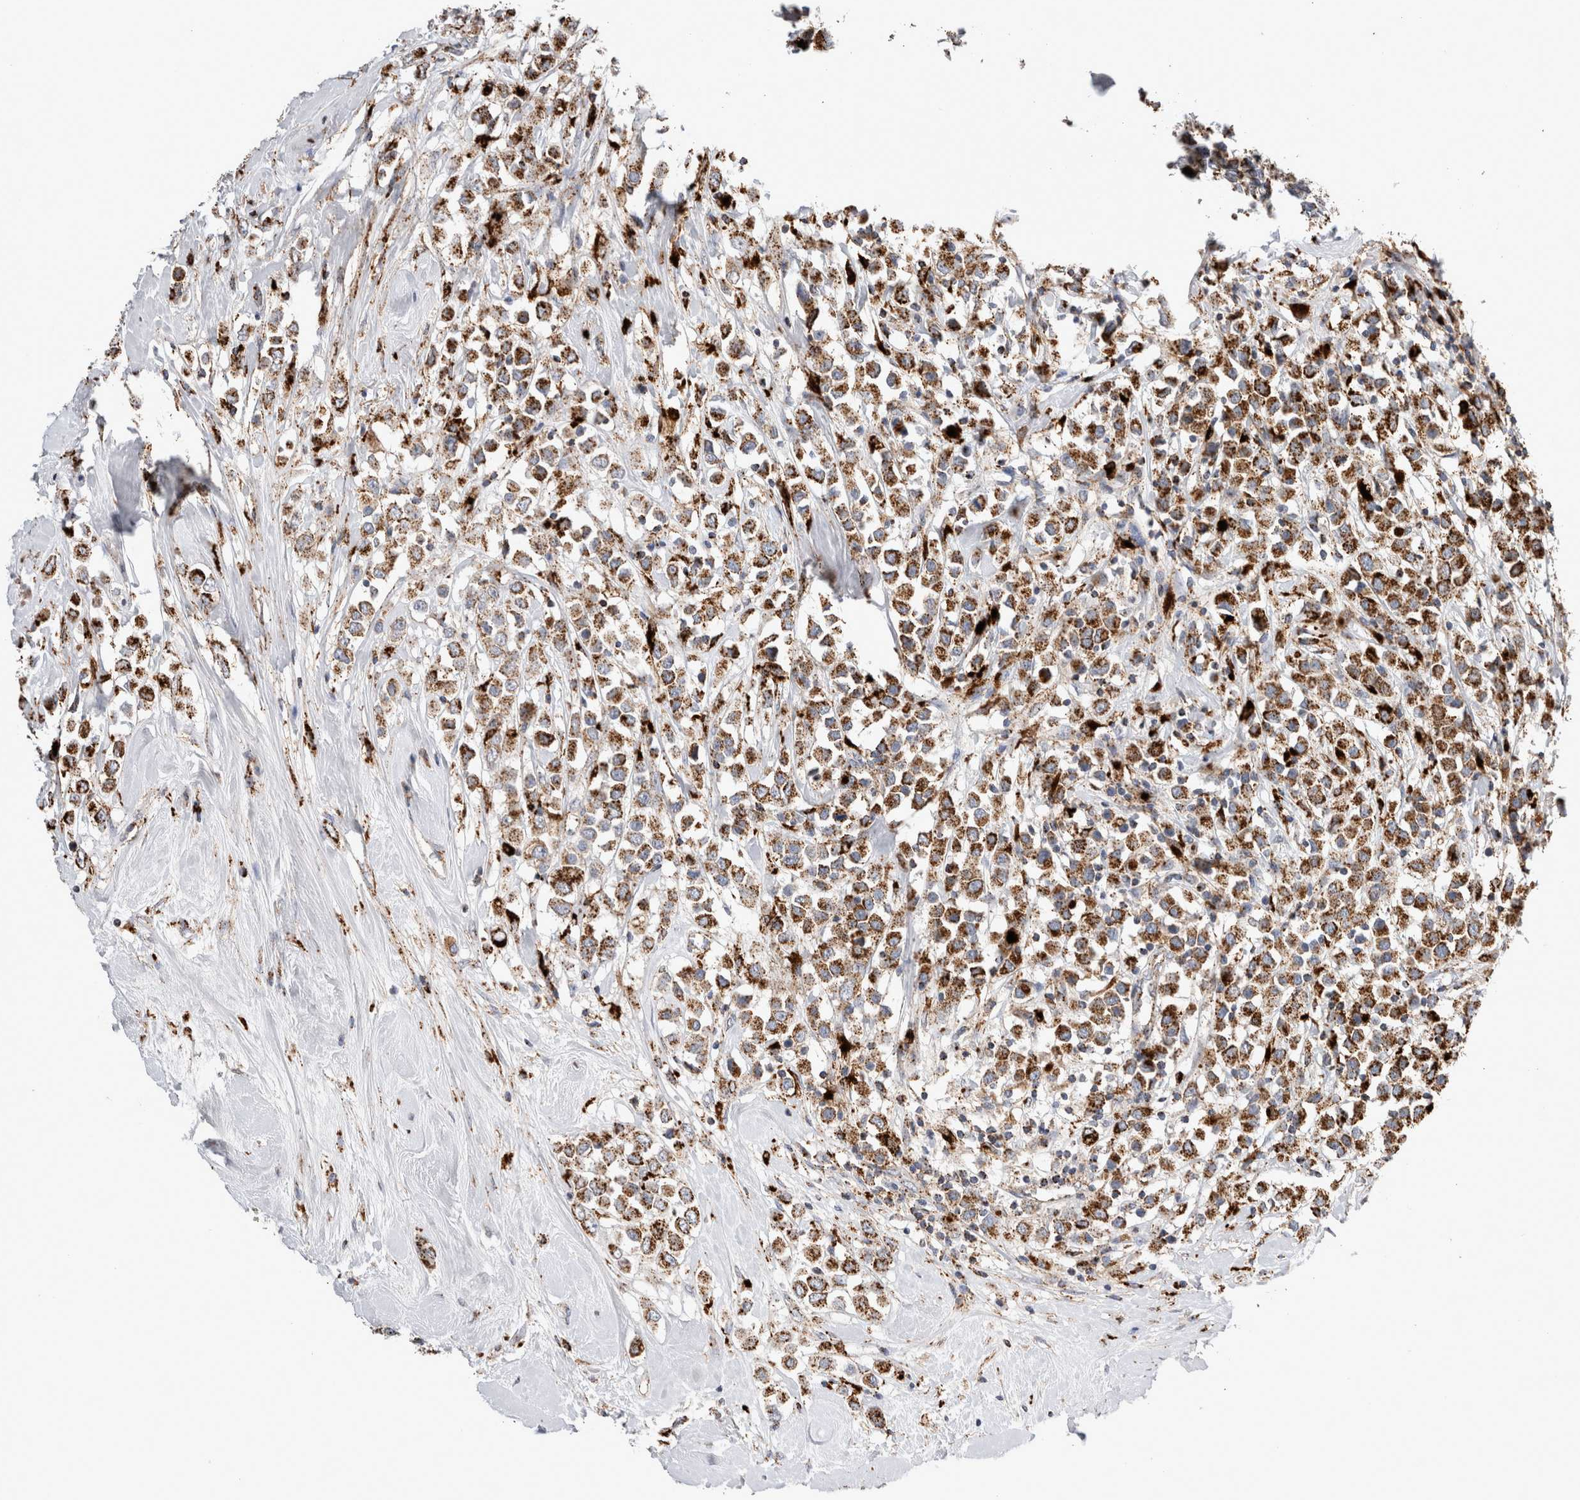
{"staining": {"intensity": "strong", "quantity": ">75%", "location": "cytoplasmic/membranous"}, "tissue": "breast cancer", "cell_type": "Tumor cells", "image_type": "cancer", "snomed": [{"axis": "morphology", "description": "Duct carcinoma"}, {"axis": "topography", "description": "Breast"}], "caption": "Protein staining of breast infiltrating ductal carcinoma tissue demonstrates strong cytoplasmic/membranous expression in approximately >75% of tumor cells.", "gene": "CTSA", "patient": {"sex": "female", "age": 61}}